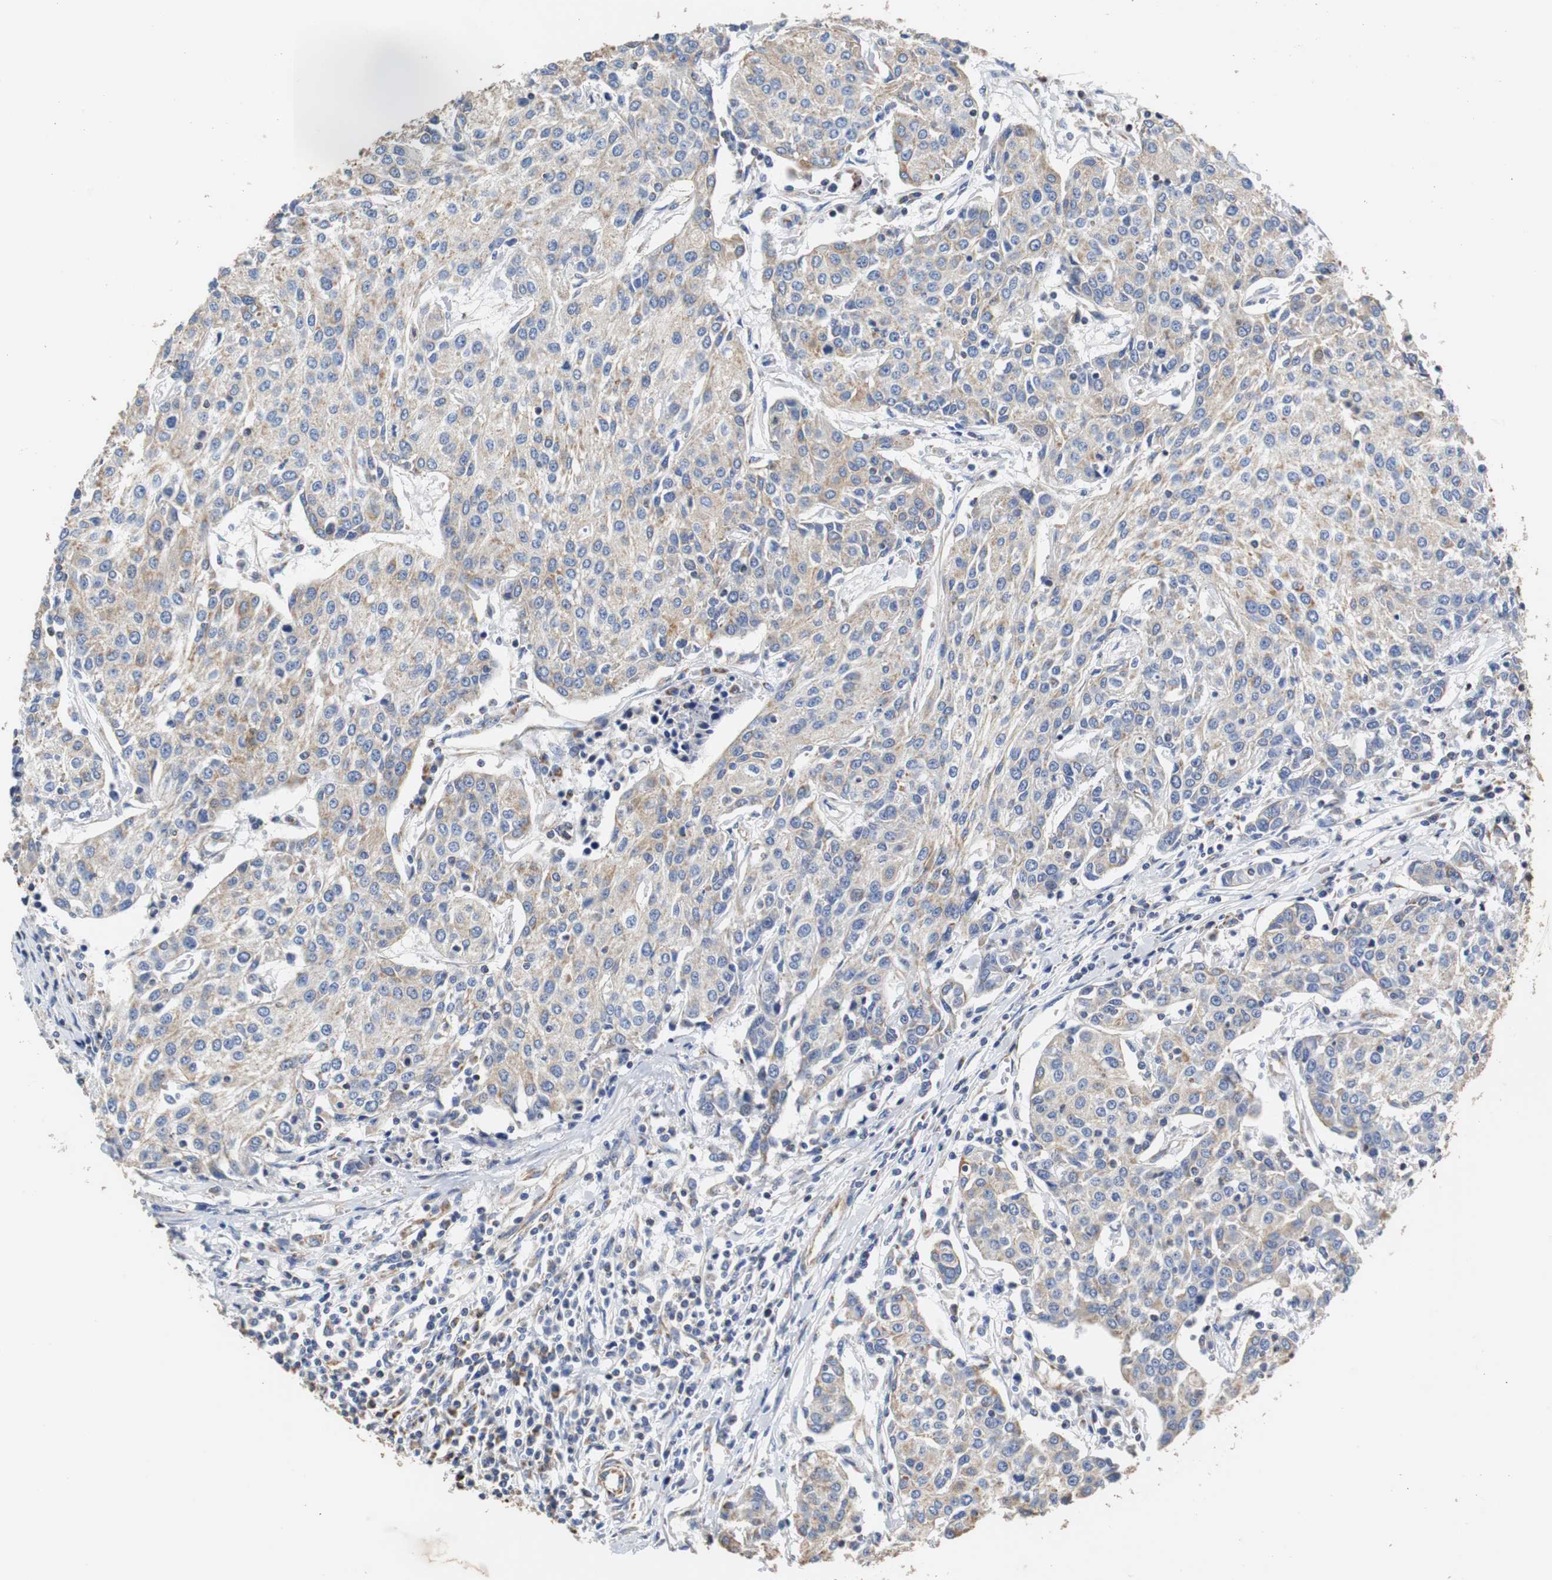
{"staining": {"intensity": "weak", "quantity": ">75%", "location": "cytoplasmic/membranous"}, "tissue": "urothelial cancer", "cell_type": "Tumor cells", "image_type": "cancer", "snomed": [{"axis": "morphology", "description": "Urothelial carcinoma, High grade"}, {"axis": "topography", "description": "Urinary bladder"}], "caption": "Immunohistochemistry (IHC) (DAB) staining of human urothelial cancer exhibits weak cytoplasmic/membranous protein staining in about >75% of tumor cells.", "gene": "PCK1", "patient": {"sex": "female", "age": 85}}